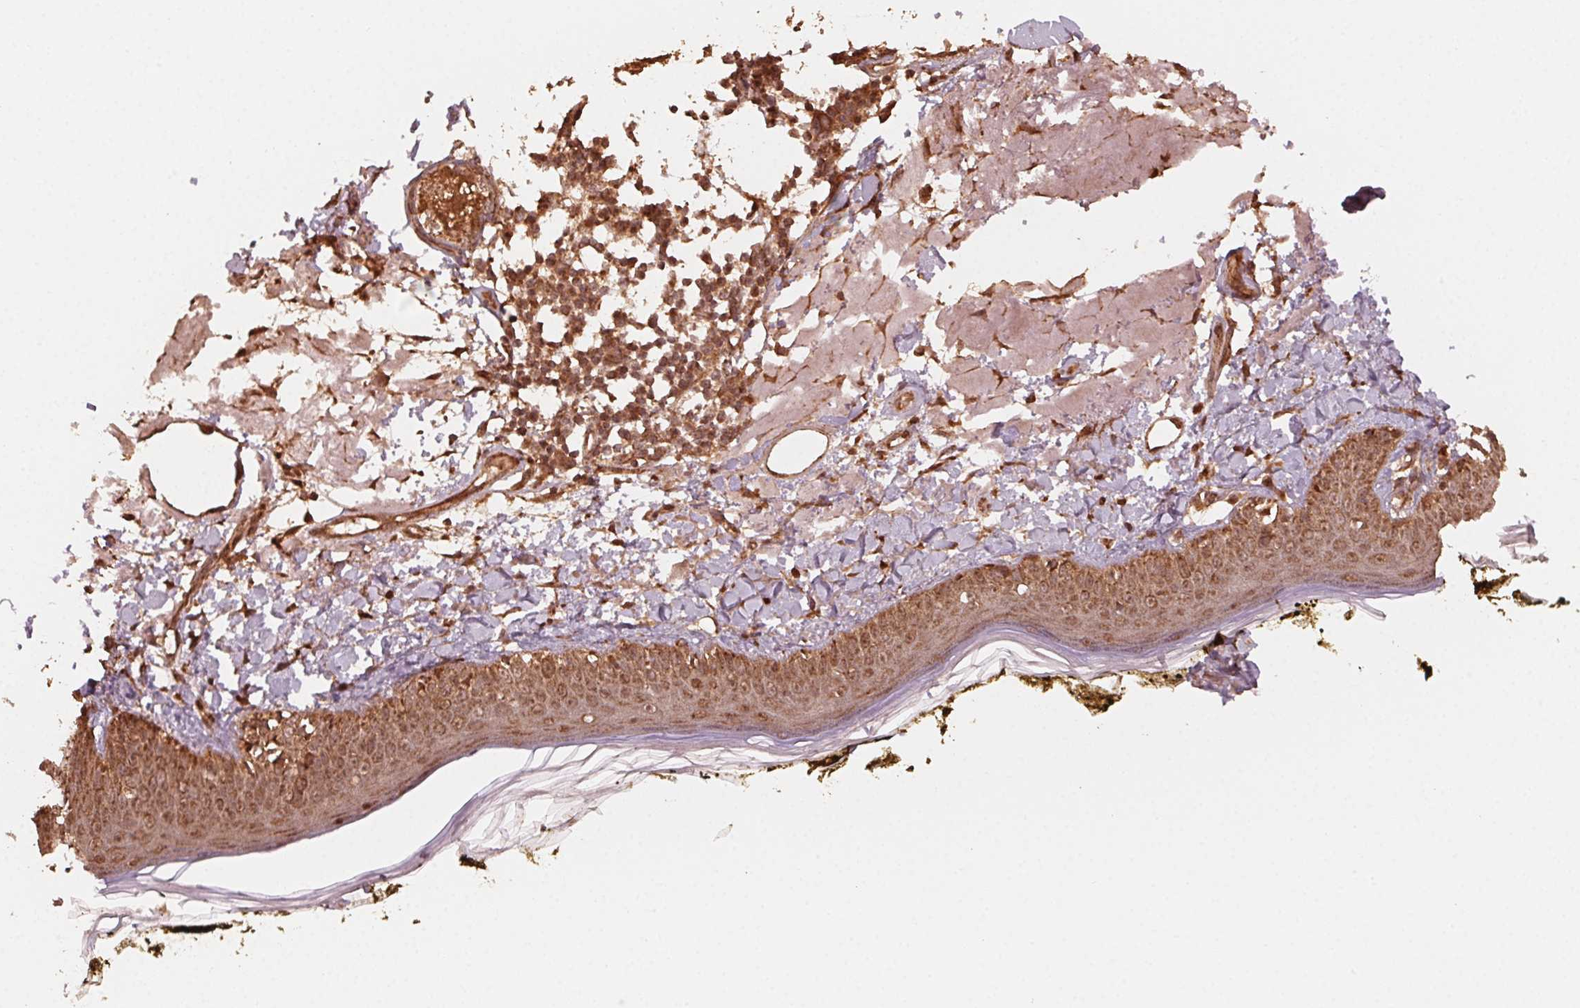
{"staining": {"intensity": "moderate", "quantity": ">75%", "location": "cytoplasmic/membranous,nuclear"}, "tissue": "skin", "cell_type": "Fibroblasts", "image_type": "normal", "snomed": [{"axis": "morphology", "description": "Normal tissue, NOS"}, {"axis": "topography", "description": "Skin"}], "caption": "A photomicrograph of human skin stained for a protein exhibits moderate cytoplasmic/membranous,nuclear brown staining in fibroblasts. The staining is performed using DAB brown chromogen to label protein expression. The nuclei are counter-stained blue using hematoxylin.", "gene": "WBP2", "patient": {"sex": "male", "age": 76}}